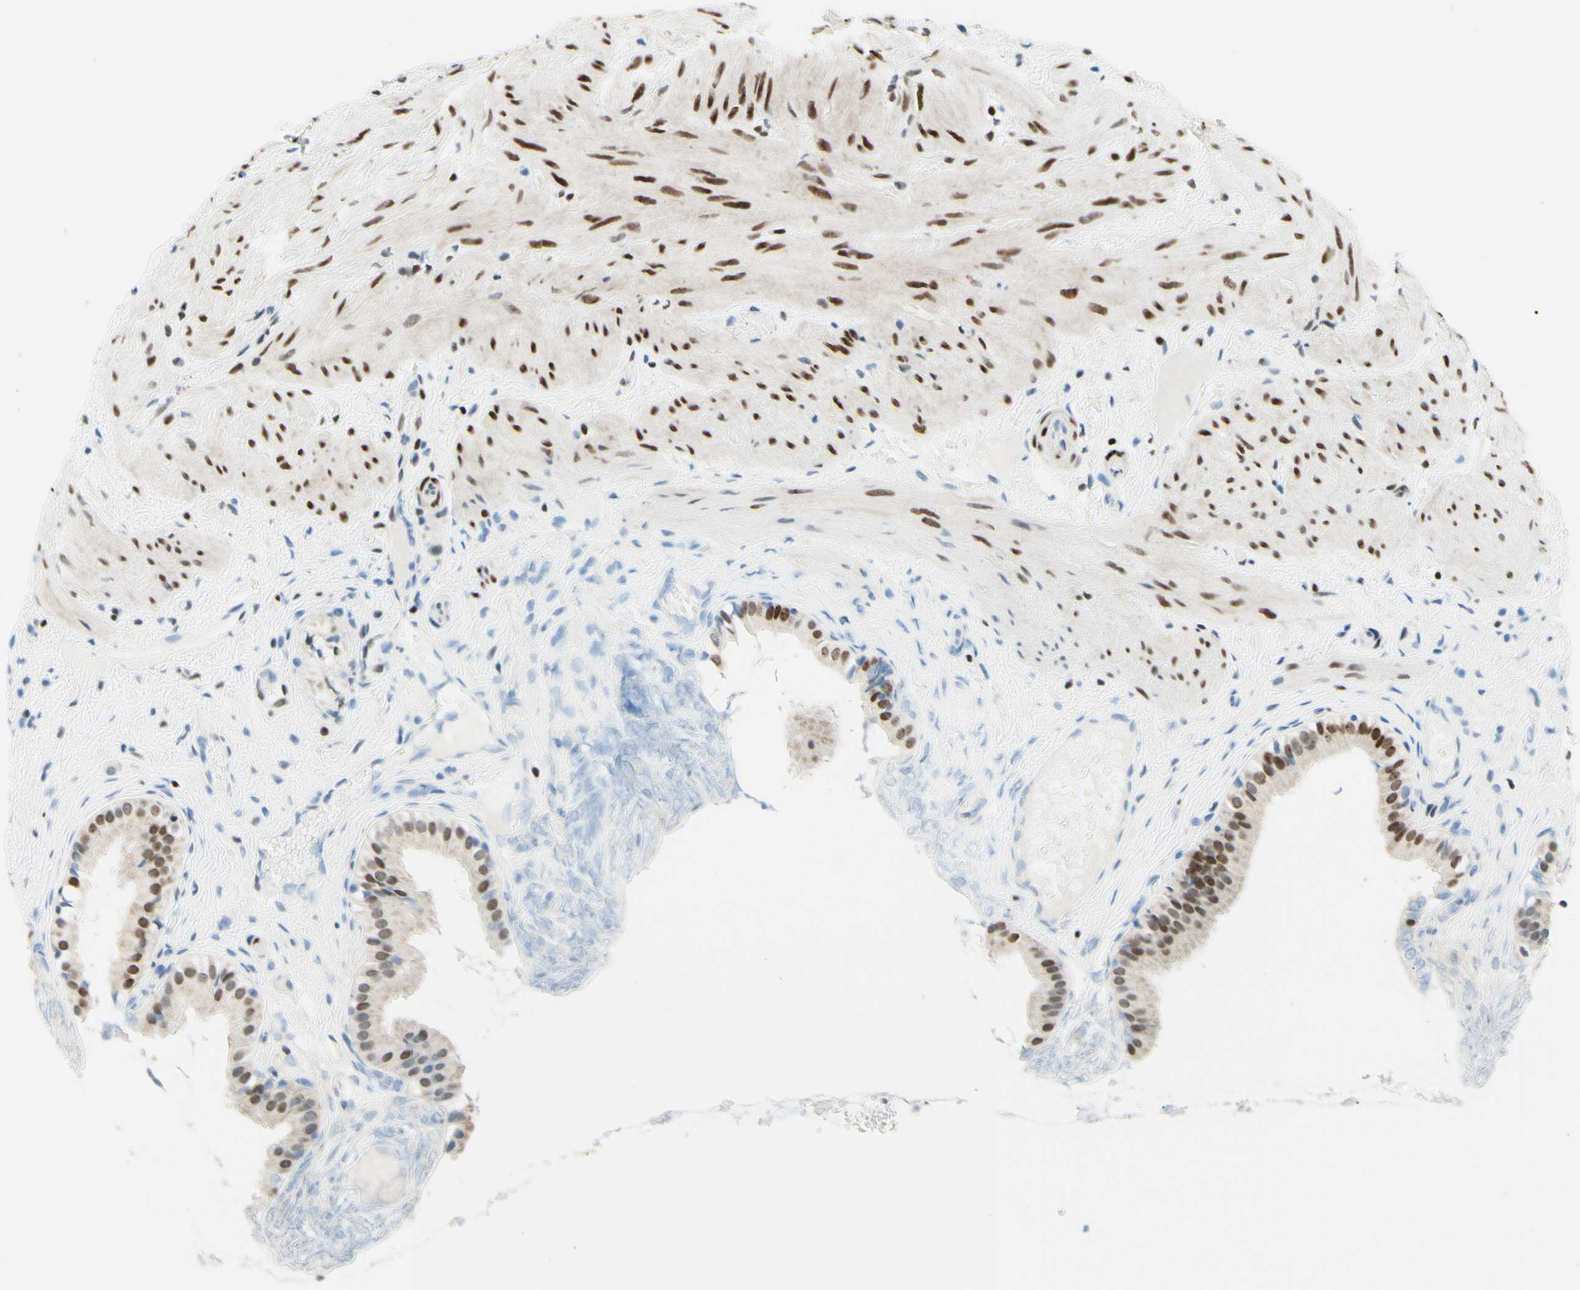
{"staining": {"intensity": "moderate", "quantity": ">75%", "location": "cytoplasmic/membranous,nuclear"}, "tissue": "gallbladder", "cell_type": "Glandular cells", "image_type": "normal", "snomed": [{"axis": "morphology", "description": "Normal tissue, NOS"}, {"axis": "topography", "description": "Gallbladder"}], "caption": "This photomicrograph demonstrates IHC staining of unremarkable gallbladder, with medium moderate cytoplasmic/membranous,nuclear positivity in approximately >75% of glandular cells.", "gene": "CBX7", "patient": {"sex": "female", "age": 26}}